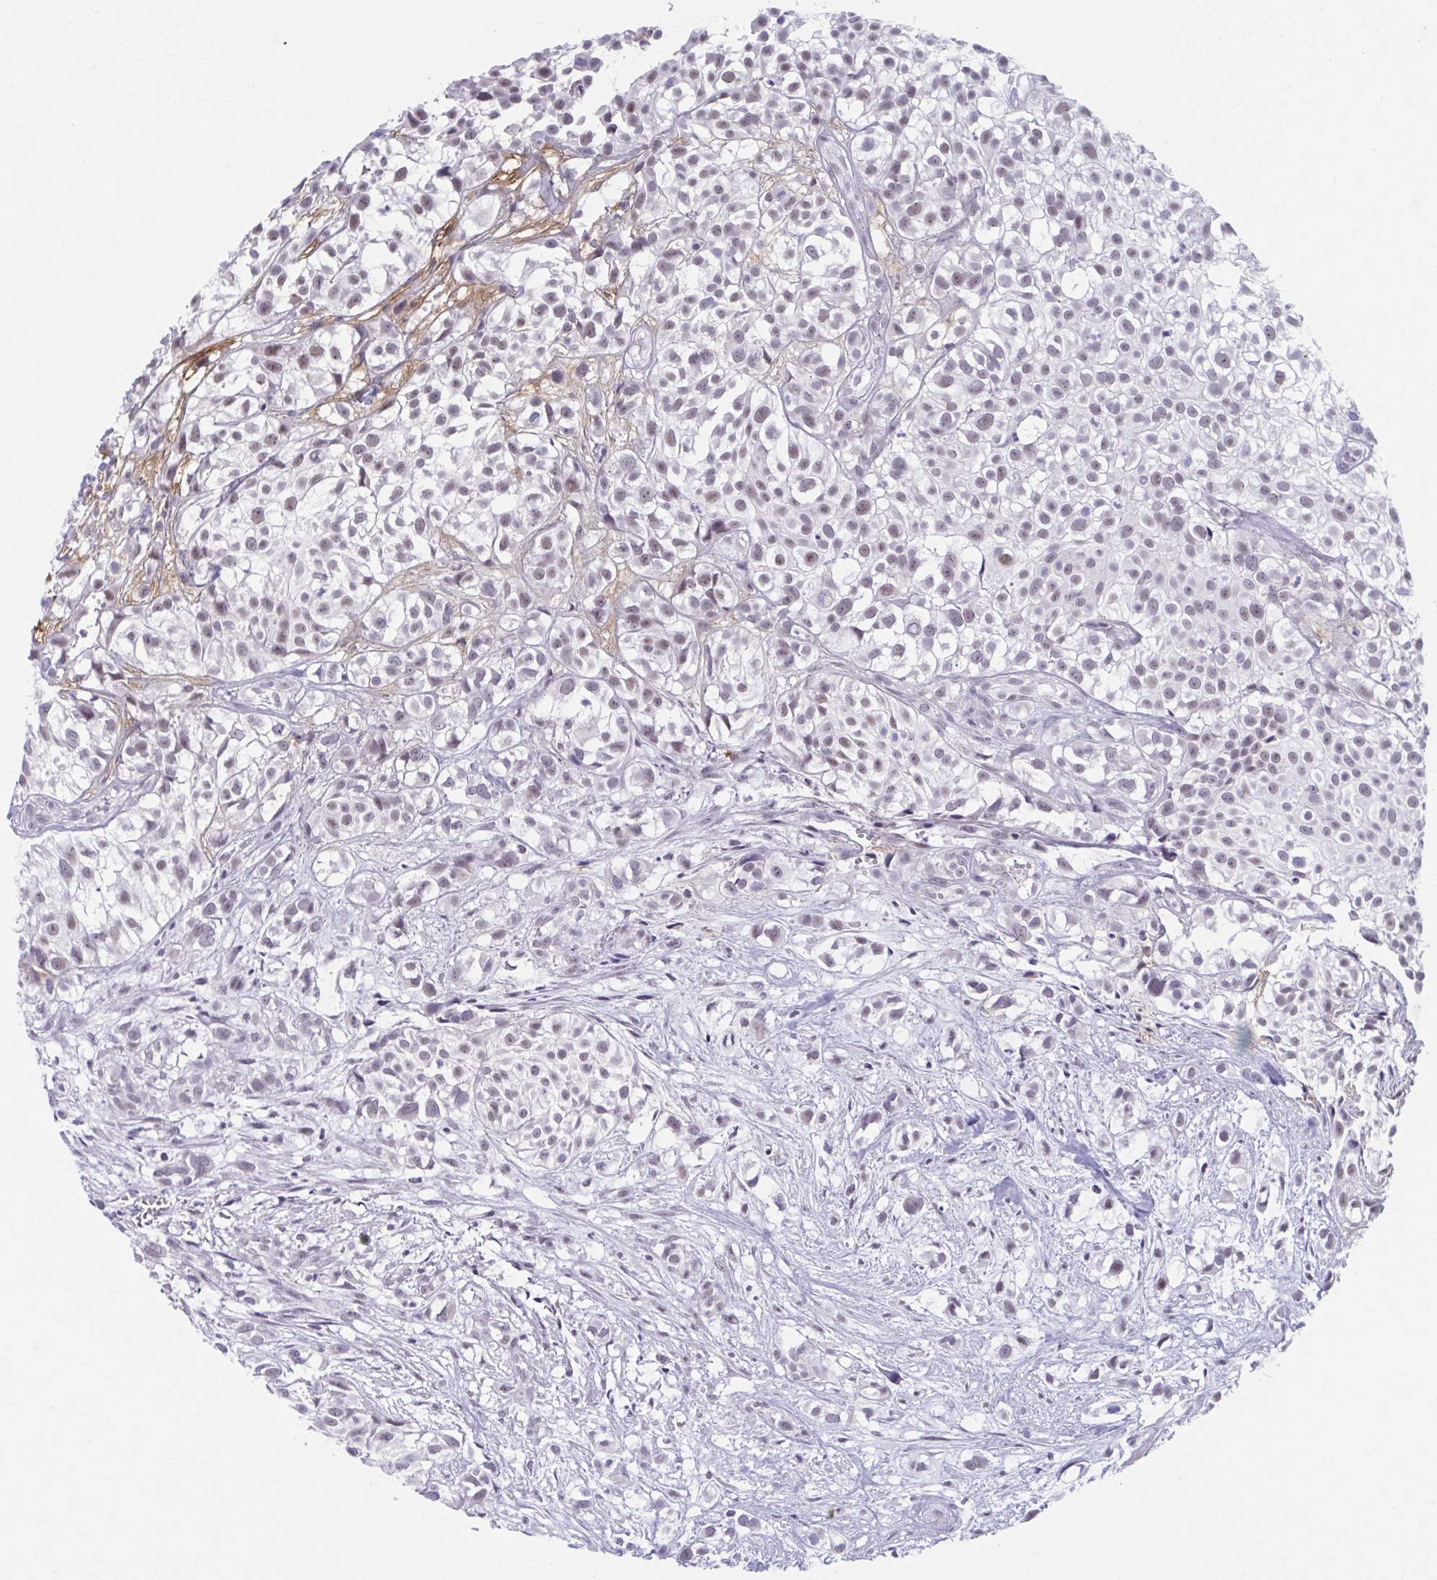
{"staining": {"intensity": "weak", "quantity": ">75%", "location": "nuclear"}, "tissue": "urothelial cancer", "cell_type": "Tumor cells", "image_type": "cancer", "snomed": [{"axis": "morphology", "description": "Urothelial carcinoma, High grade"}, {"axis": "topography", "description": "Urinary bladder"}], "caption": "Tumor cells show low levels of weak nuclear staining in approximately >75% of cells in urothelial carcinoma (high-grade). (DAB IHC, brown staining for protein, blue staining for nuclei).", "gene": "CCDC105", "patient": {"sex": "male", "age": 56}}